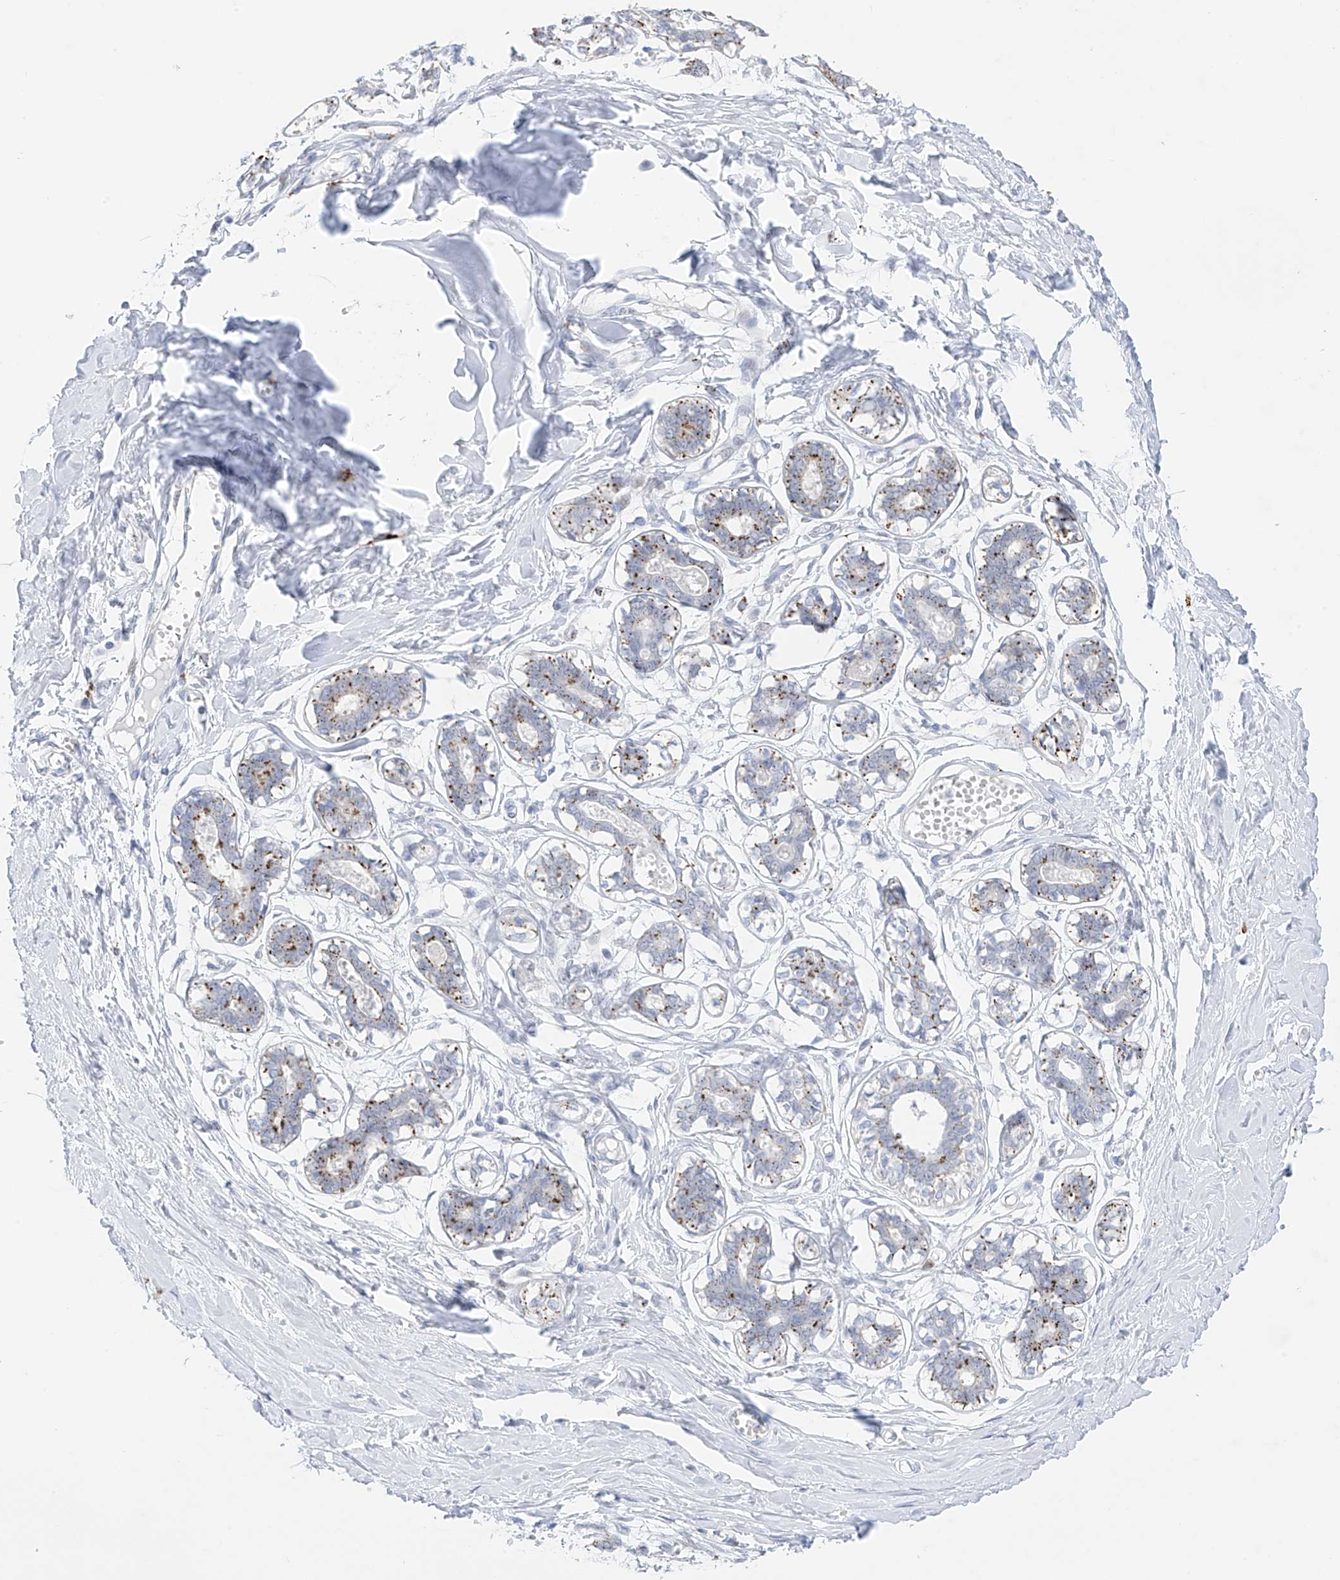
{"staining": {"intensity": "negative", "quantity": "none", "location": "none"}, "tissue": "breast", "cell_type": "Adipocytes", "image_type": "normal", "snomed": [{"axis": "morphology", "description": "Normal tissue, NOS"}, {"axis": "topography", "description": "Breast"}], "caption": "This is an immunohistochemistry (IHC) image of normal breast. There is no expression in adipocytes.", "gene": "PSPH", "patient": {"sex": "female", "age": 27}}